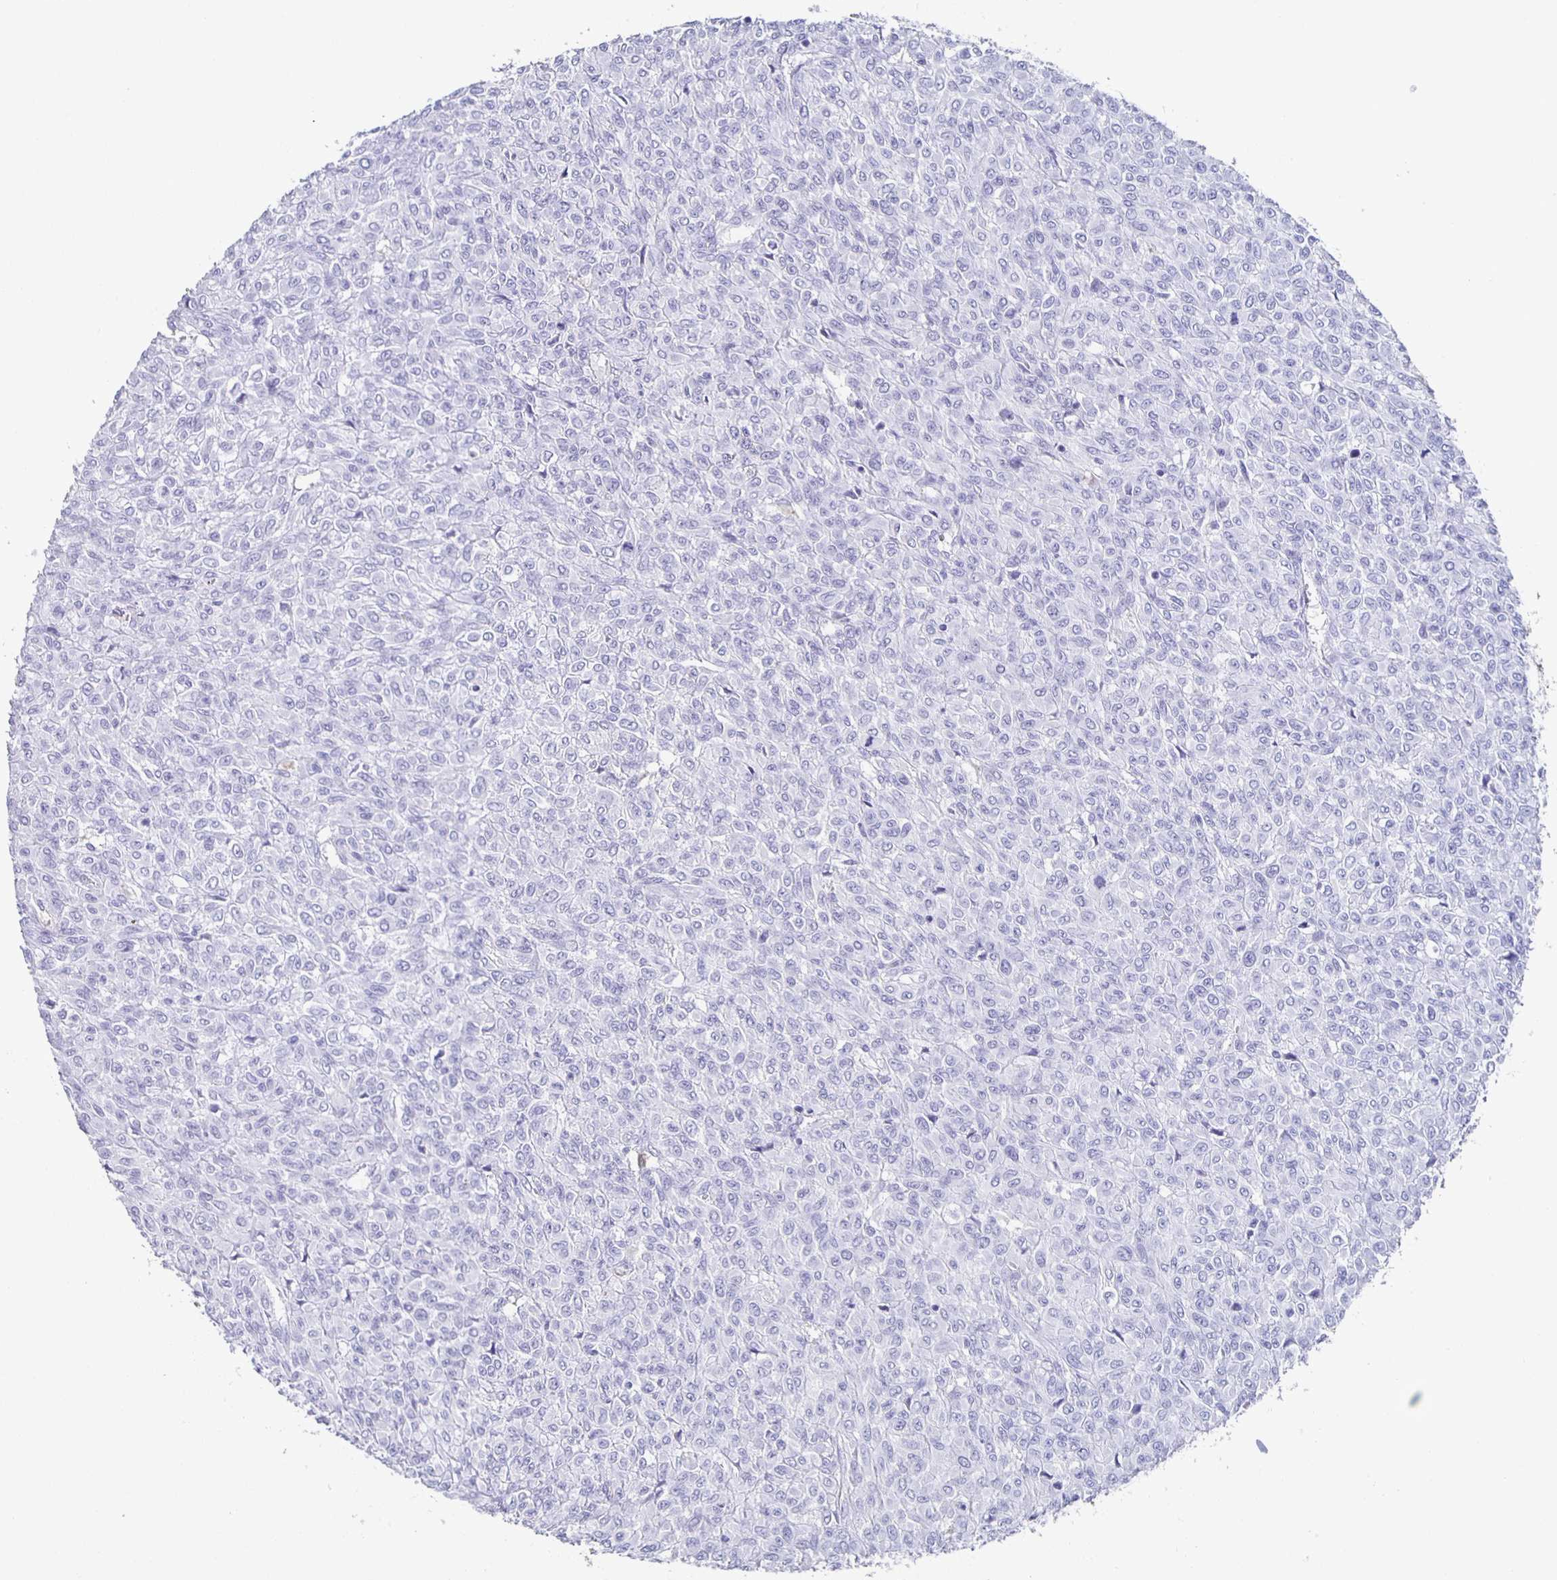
{"staining": {"intensity": "negative", "quantity": "none", "location": "none"}, "tissue": "renal cancer", "cell_type": "Tumor cells", "image_type": "cancer", "snomed": [{"axis": "morphology", "description": "Adenocarcinoma, NOS"}, {"axis": "topography", "description": "Kidney"}], "caption": "Micrograph shows no protein expression in tumor cells of renal adenocarcinoma tissue.", "gene": "FGA", "patient": {"sex": "male", "age": 58}}